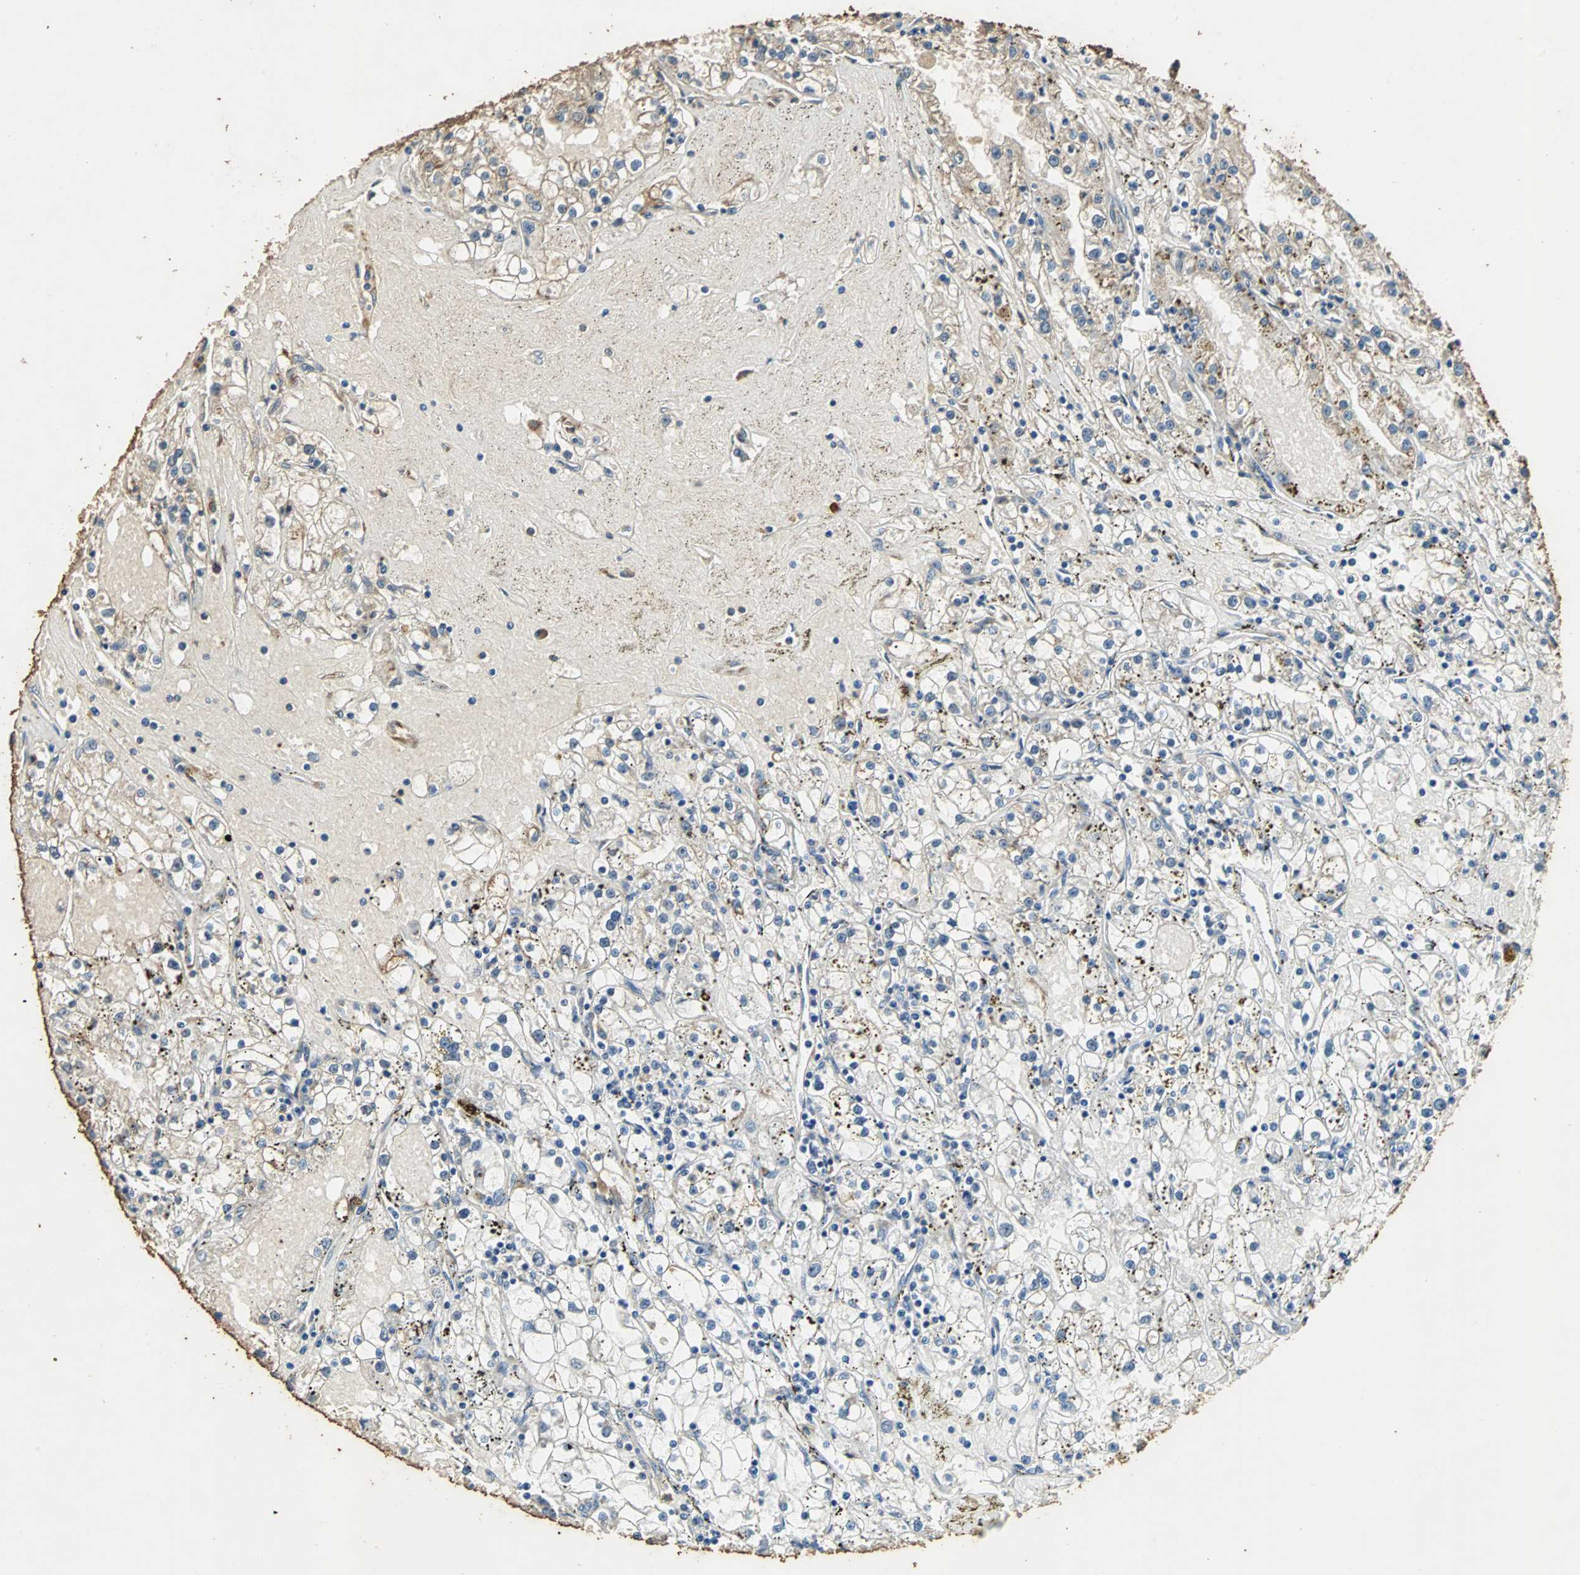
{"staining": {"intensity": "moderate", "quantity": "25%-75%", "location": "cytoplasmic/membranous"}, "tissue": "renal cancer", "cell_type": "Tumor cells", "image_type": "cancer", "snomed": [{"axis": "morphology", "description": "Adenocarcinoma, NOS"}, {"axis": "topography", "description": "Kidney"}], "caption": "Renal cancer (adenocarcinoma) tissue displays moderate cytoplasmic/membranous positivity in about 25%-75% of tumor cells (brown staining indicates protein expression, while blue staining denotes nuclei).", "gene": "NAA10", "patient": {"sex": "male", "age": 56}}